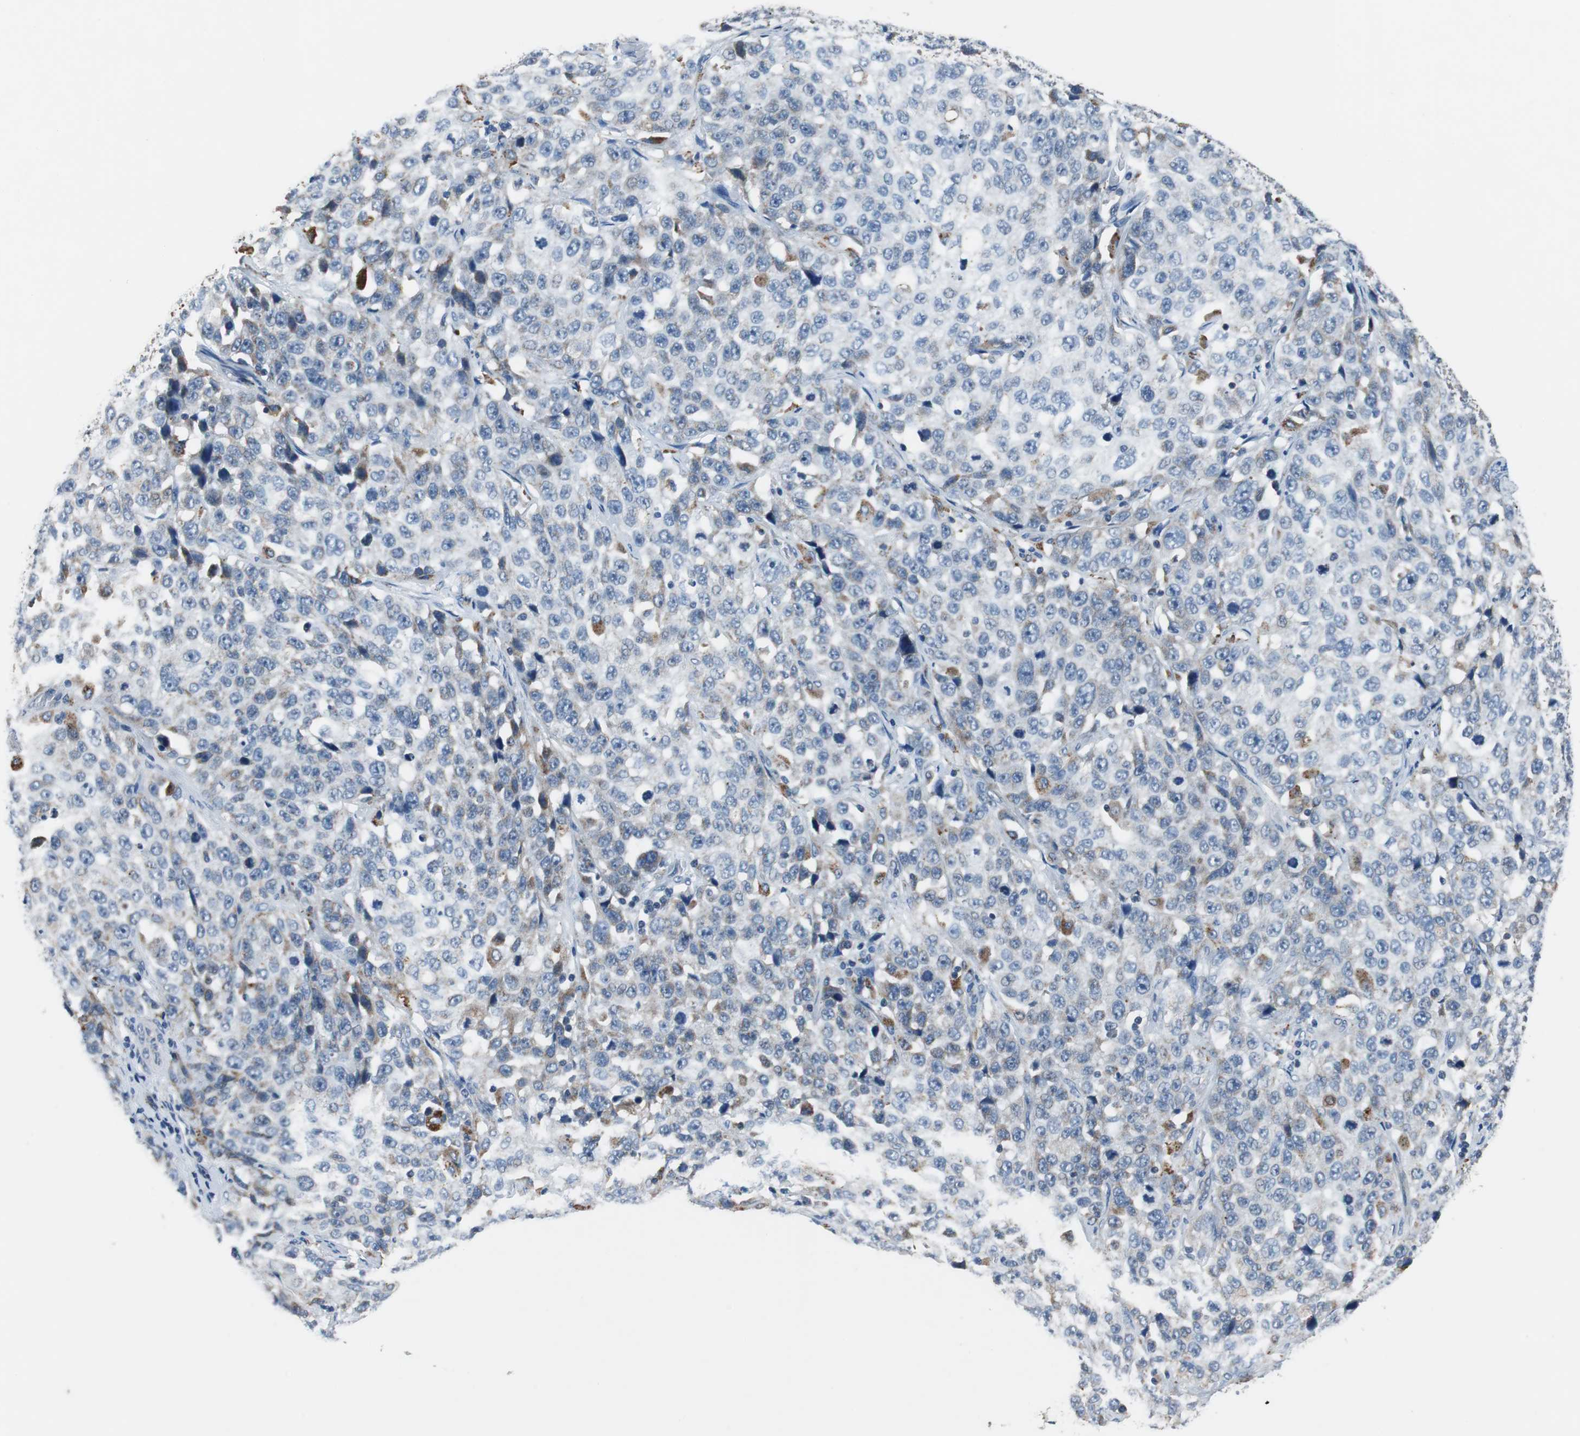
{"staining": {"intensity": "weak", "quantity": "<25%", "location": "cytoplasmic/membranous"}, "tissue": "stomach cancer", "cell_type": "Tumor cells", "image_type": "cancer", "snomed": [{"axis": "morphology", "description": "Normal tissue, NOS"}, {"axis": "morphology", "description": "Adenocarcinoma, NOS"}, {"axis": "topography", "description": "Stomach"}], "caption": "DAB immunohistochemical staining of stomach cancer (adenocarcinoma) displays no significant staining in tumor cells.", "gene": "NLGN1", "patient": {"sex": "male", "age": 48}}